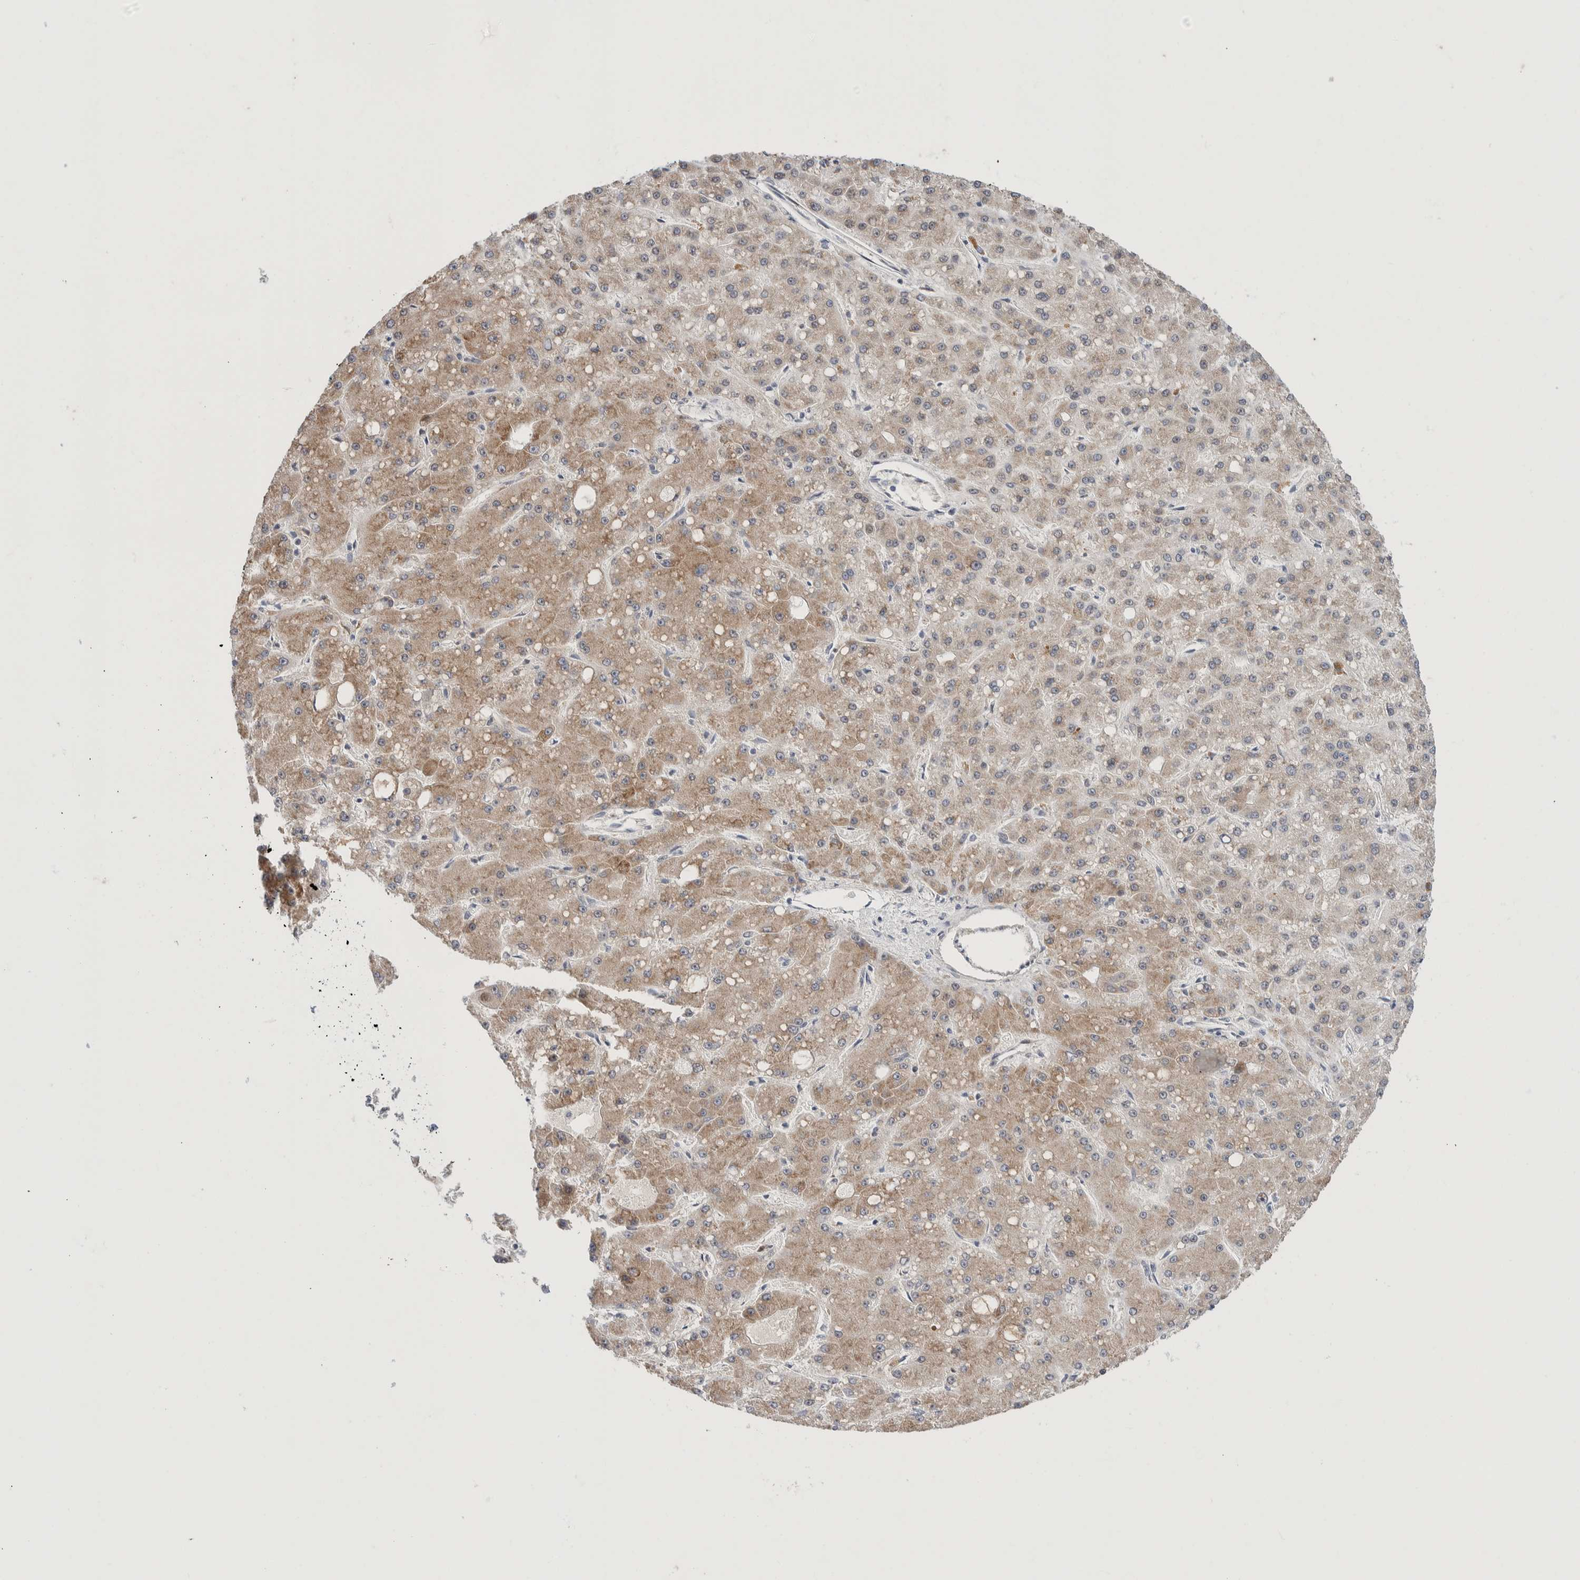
{"staining": {"intensity": "moderate", "quantity": "25%-75%", "location": "cytoplasmic/membranous"}, "tissue": "liver cancer", "cell_type": "Tumor cells", "image_type": "cancer", "snomed": [{"axis": "morphology", "description": "Carcinoma, Hepatocellular, NOS"}, {"axis": "topography", "description": "Liver"}], "caption": "Liver hepatocellular carcinoma stained for a protein (brown) displays moderate cytoplasmic/membranous positive positivity in about 25%-75% of tumor cells.", "gene": "CRAT", "patient": {"sex": "male", "age": 67}}